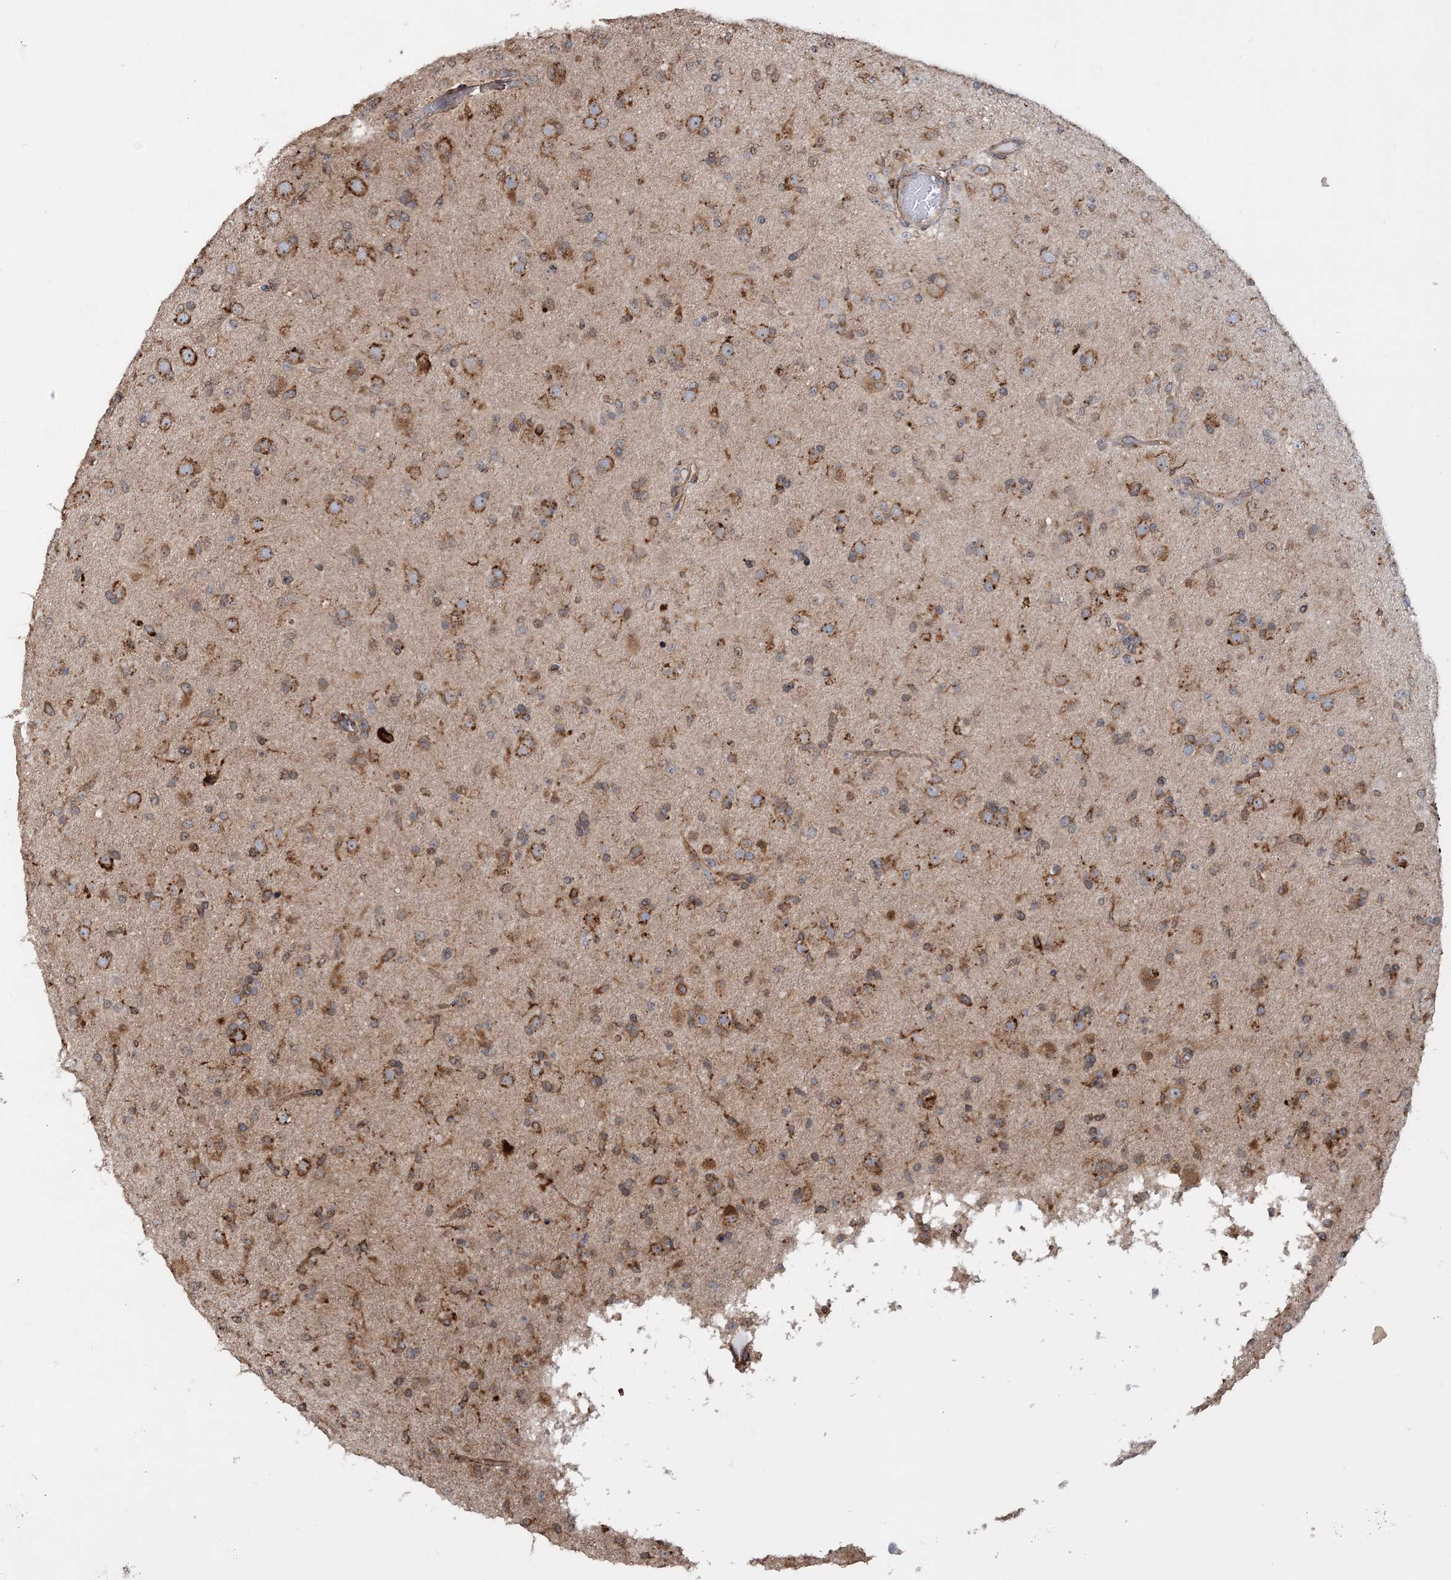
{"staining": {"intensity": "moderate", "quantity": ">75%", "location": "cytoplasmic/membranous"}, "tissue": "glioma", "cell_type": "Tumor cells", "image_type": "cancer", "snomed": [{"axis": "morphology", "description": "Glioma, malignant, Low grade"}, {"axis": "topography", "description": "Brain"}], "caption": "Protein analysis of glioma tissue displays moderate cytoplasmic/membranous expression in about >75% of tumor cells. The staining was performed using DAB, with brown indicating positive protein expression. Nuclei are stained blue with hematoxylin.", "gene": "WDR12", "patient": {"sex": "male", "age": 65}}